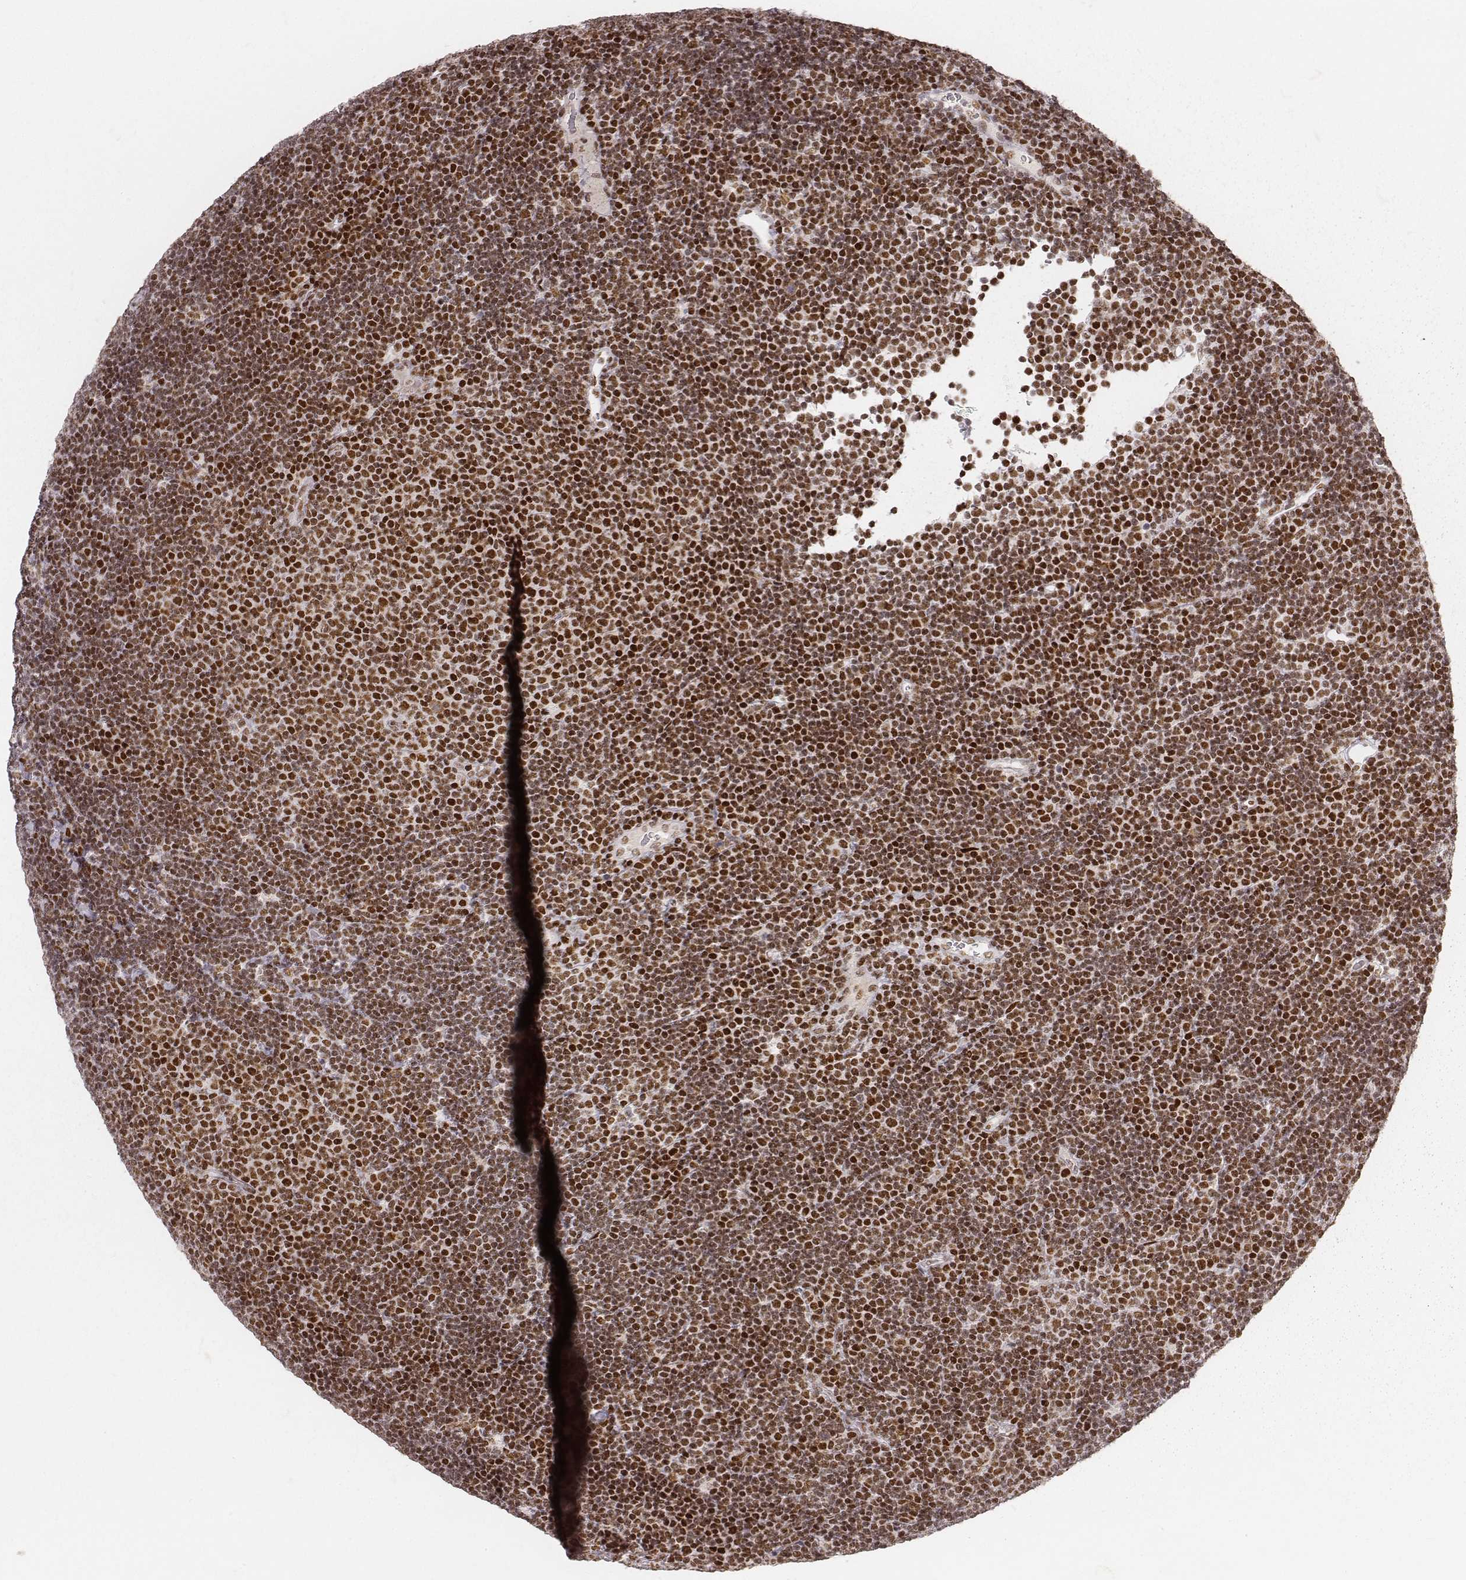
{"staining": {"intensity": "strong", "quantity": ">75%", "location": "nuclear"}, "tissue": "lymphoma", "cell_type": "Tumor cells", "image_type": "cancer", "snomed": [{"axis": "morphology", "description": "Malignant lymphoma, non-Hodgkin's type, Low grade"}, {"axis": "topography", "description": "Brain"}], "caption": "Human lymphoma stained with a protein marker demonstrates strong staining in tumor cells.", "gene": "HNRNPC", "patient": {"sex": "female", "age": 66}}